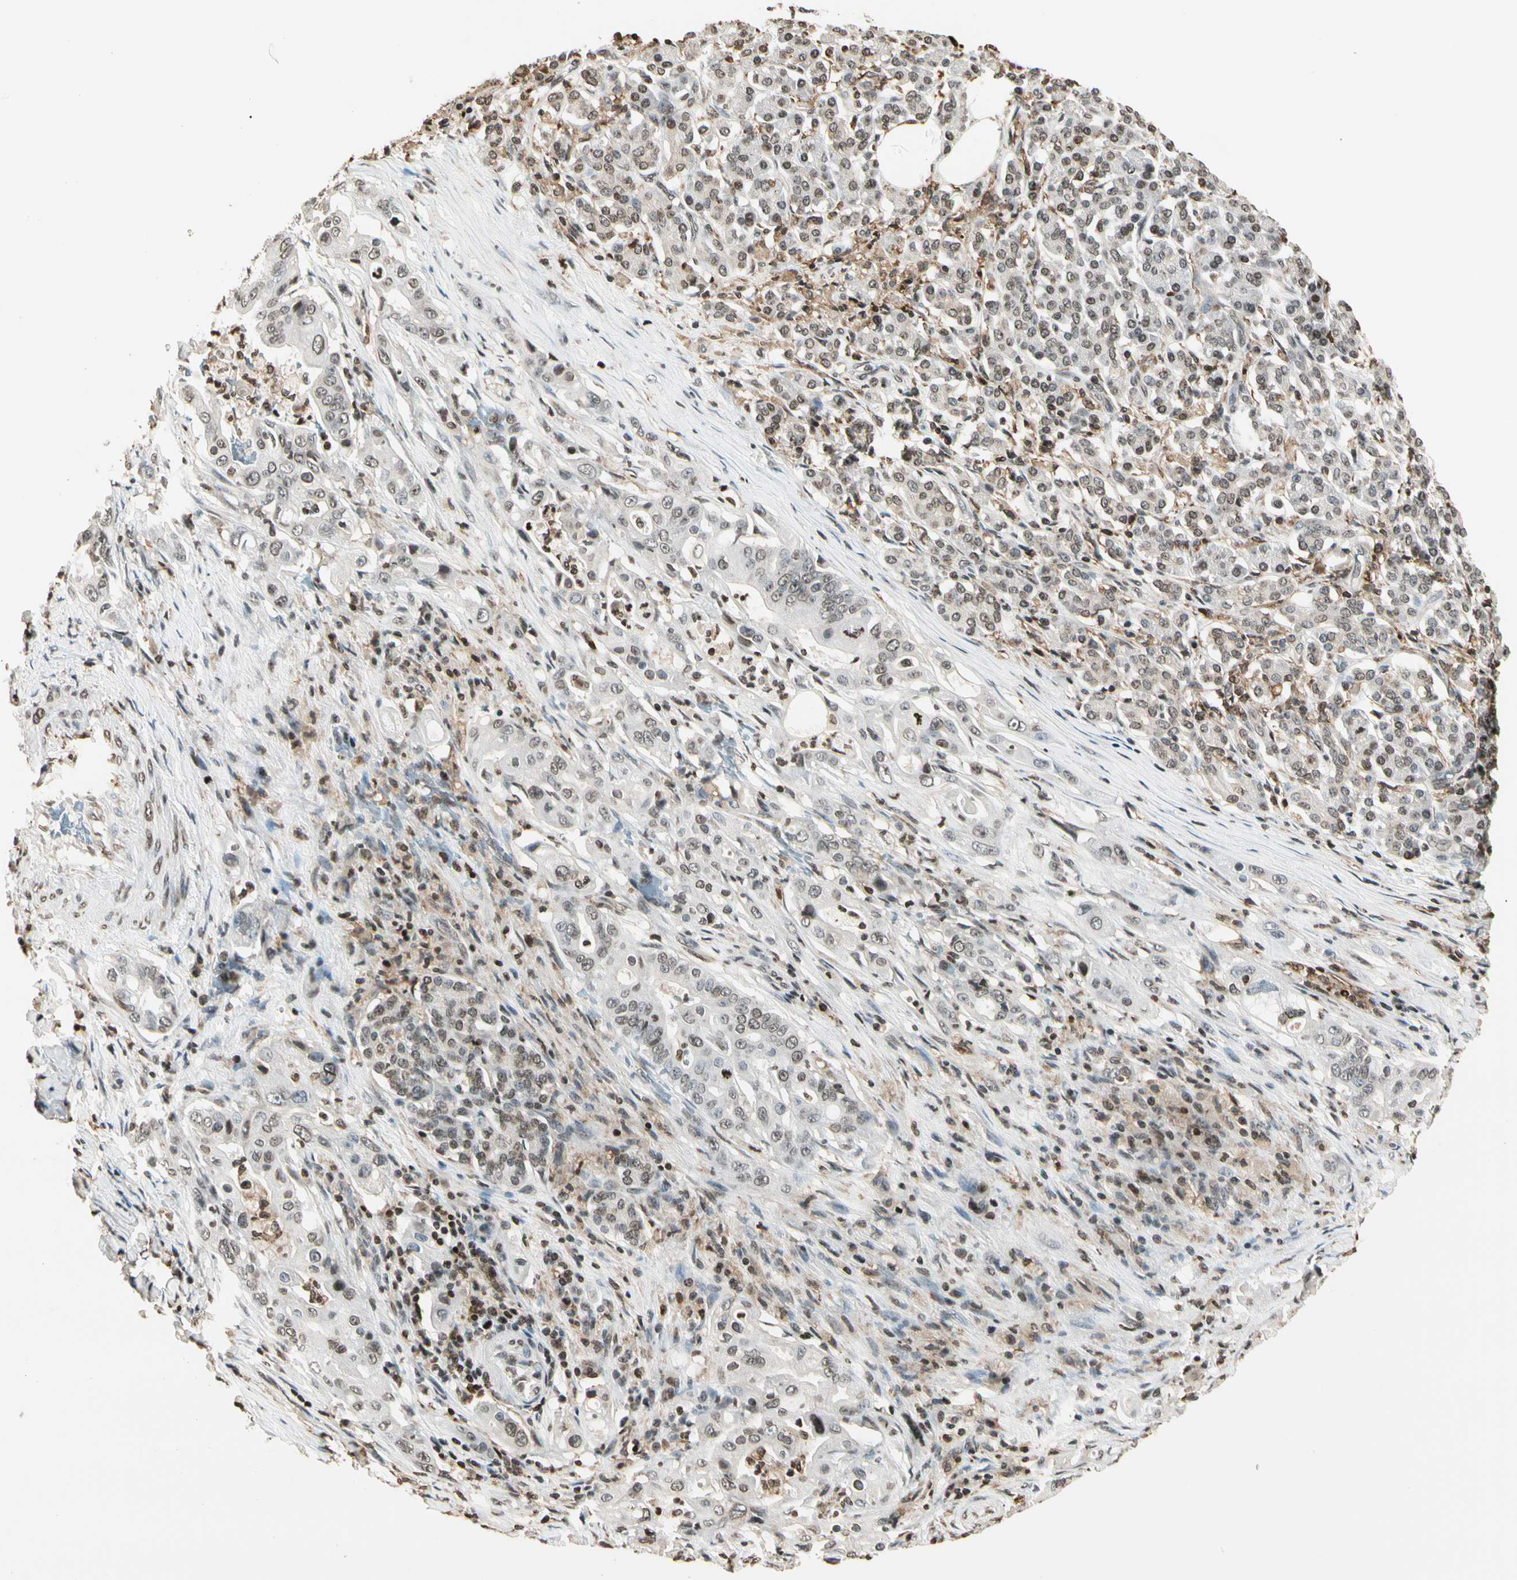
{"staining": {"intensity": "weak", "quantity": "25%-75%", "location": "nuclear"}, "tissue": "pancreatic cancer", "cell_type": "Tumor cells", "image_type": "cancer", "snomed": [{"axis": "morphology", "description": "Normal tissue, NOS"}, {"axis": "topography", "description": "Pancreas"}], "caption": "Approximately 25%-75% of tumor cells in pancreatic cancer exhibit weak nuclear protein positivity as visualized by brown immunohistochemical staining.", "gene": "FER", "patient": {"sex": "male", "age": 42}}